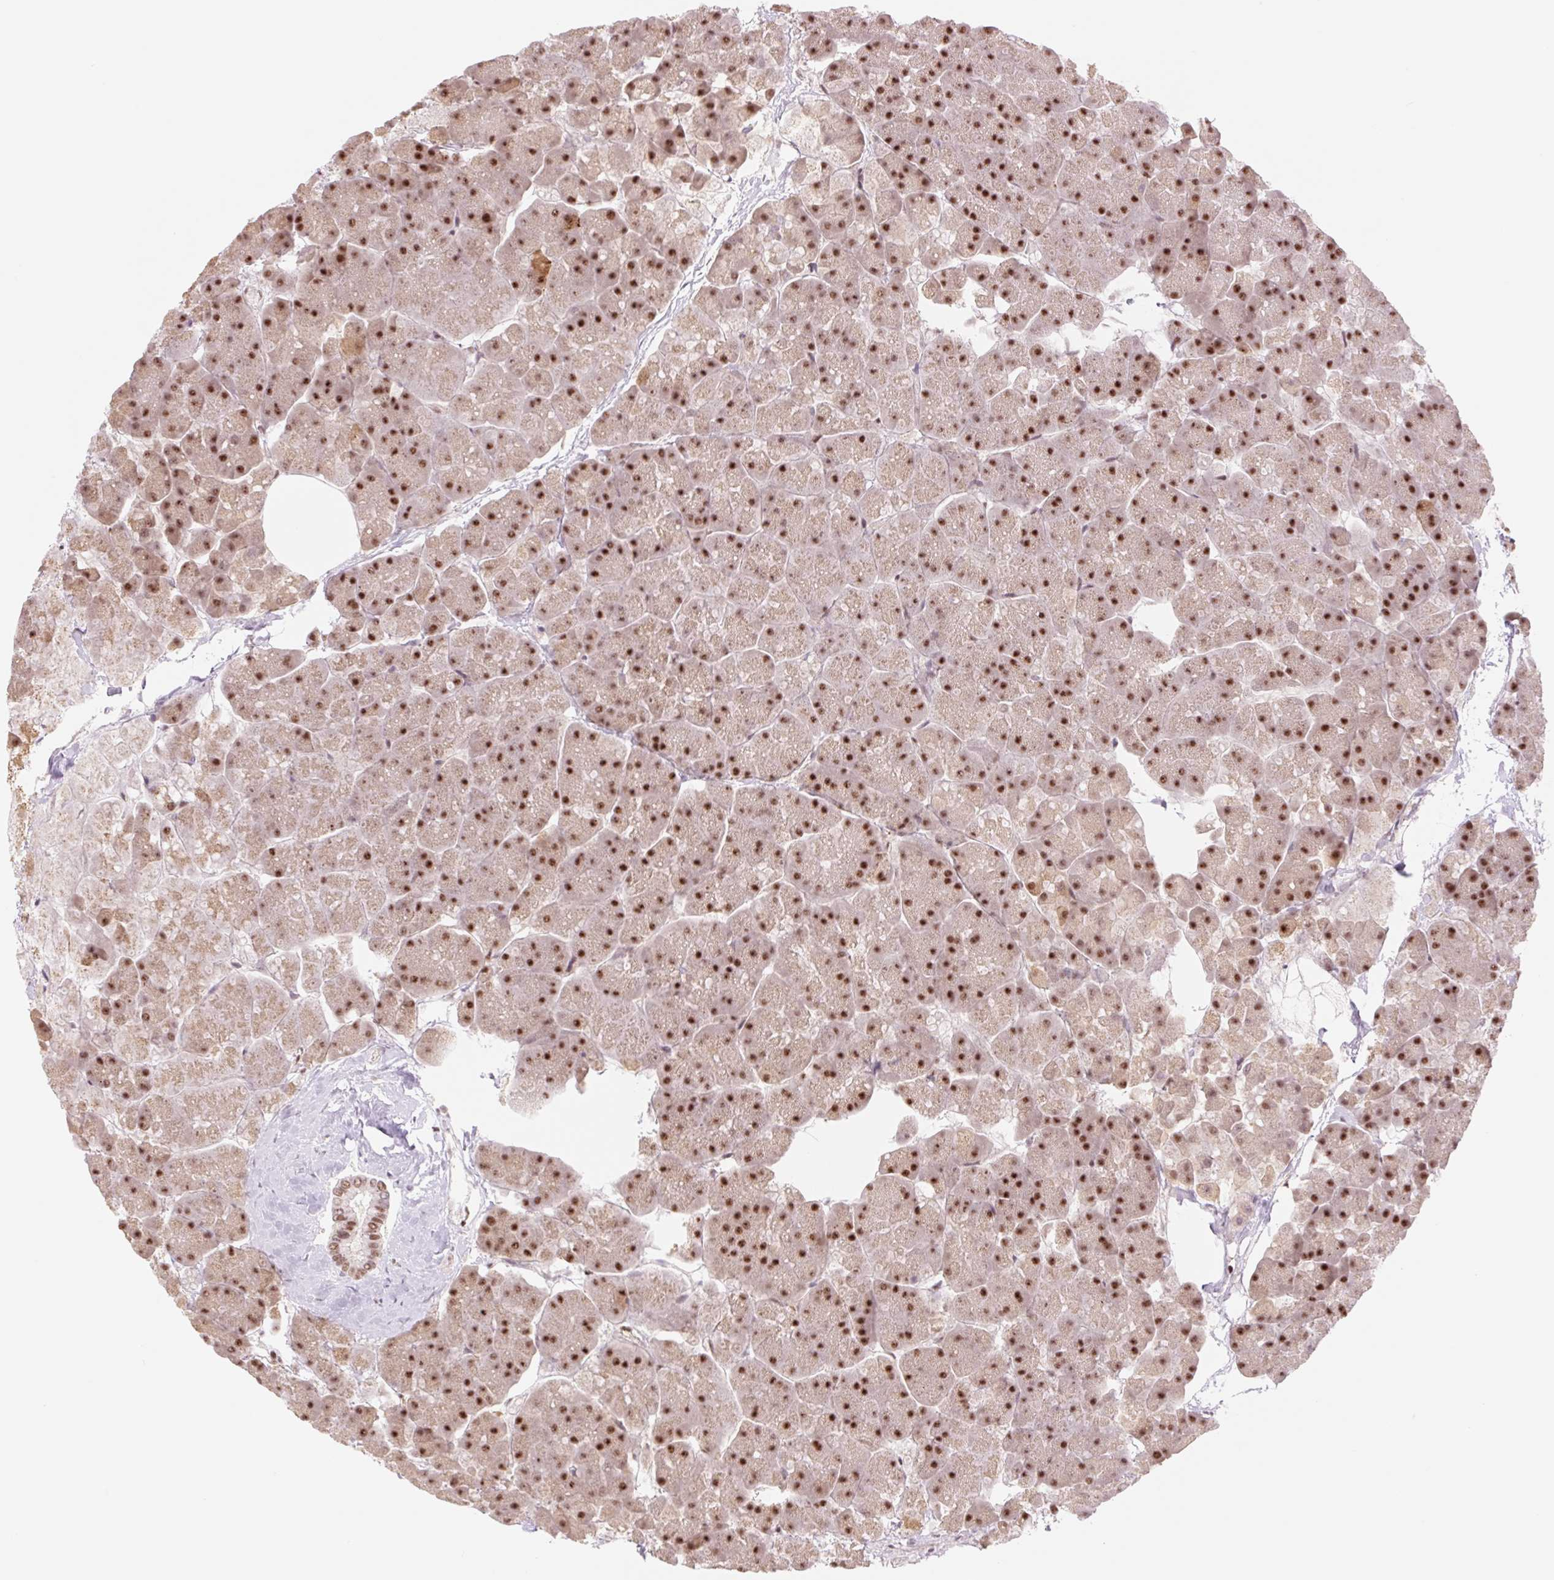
{"staining": {"intensity": "strong", "quantity": ">75%", "location": "nuclear"}, "tissue": "pancreas", "cell_type": "Exocrine glandular cells", "image_type": "normal", "snomed": [{"axis": "morphology", "description": "Normal tissue, NOS"}, {"axis": "topography", "description": "Pancreas"}, {"axis": "topography", "description": "Peripheral nerve tissue"}], "caption": "IHC of benign human pancreas displays high levels of strong nuclear positivity in approximately >75% of exocrine glandular cells. (IHC, brightfield microscopy, high magnification).", "gene": "PRDM11", "patient": {"sex": "male", "age": 54}}